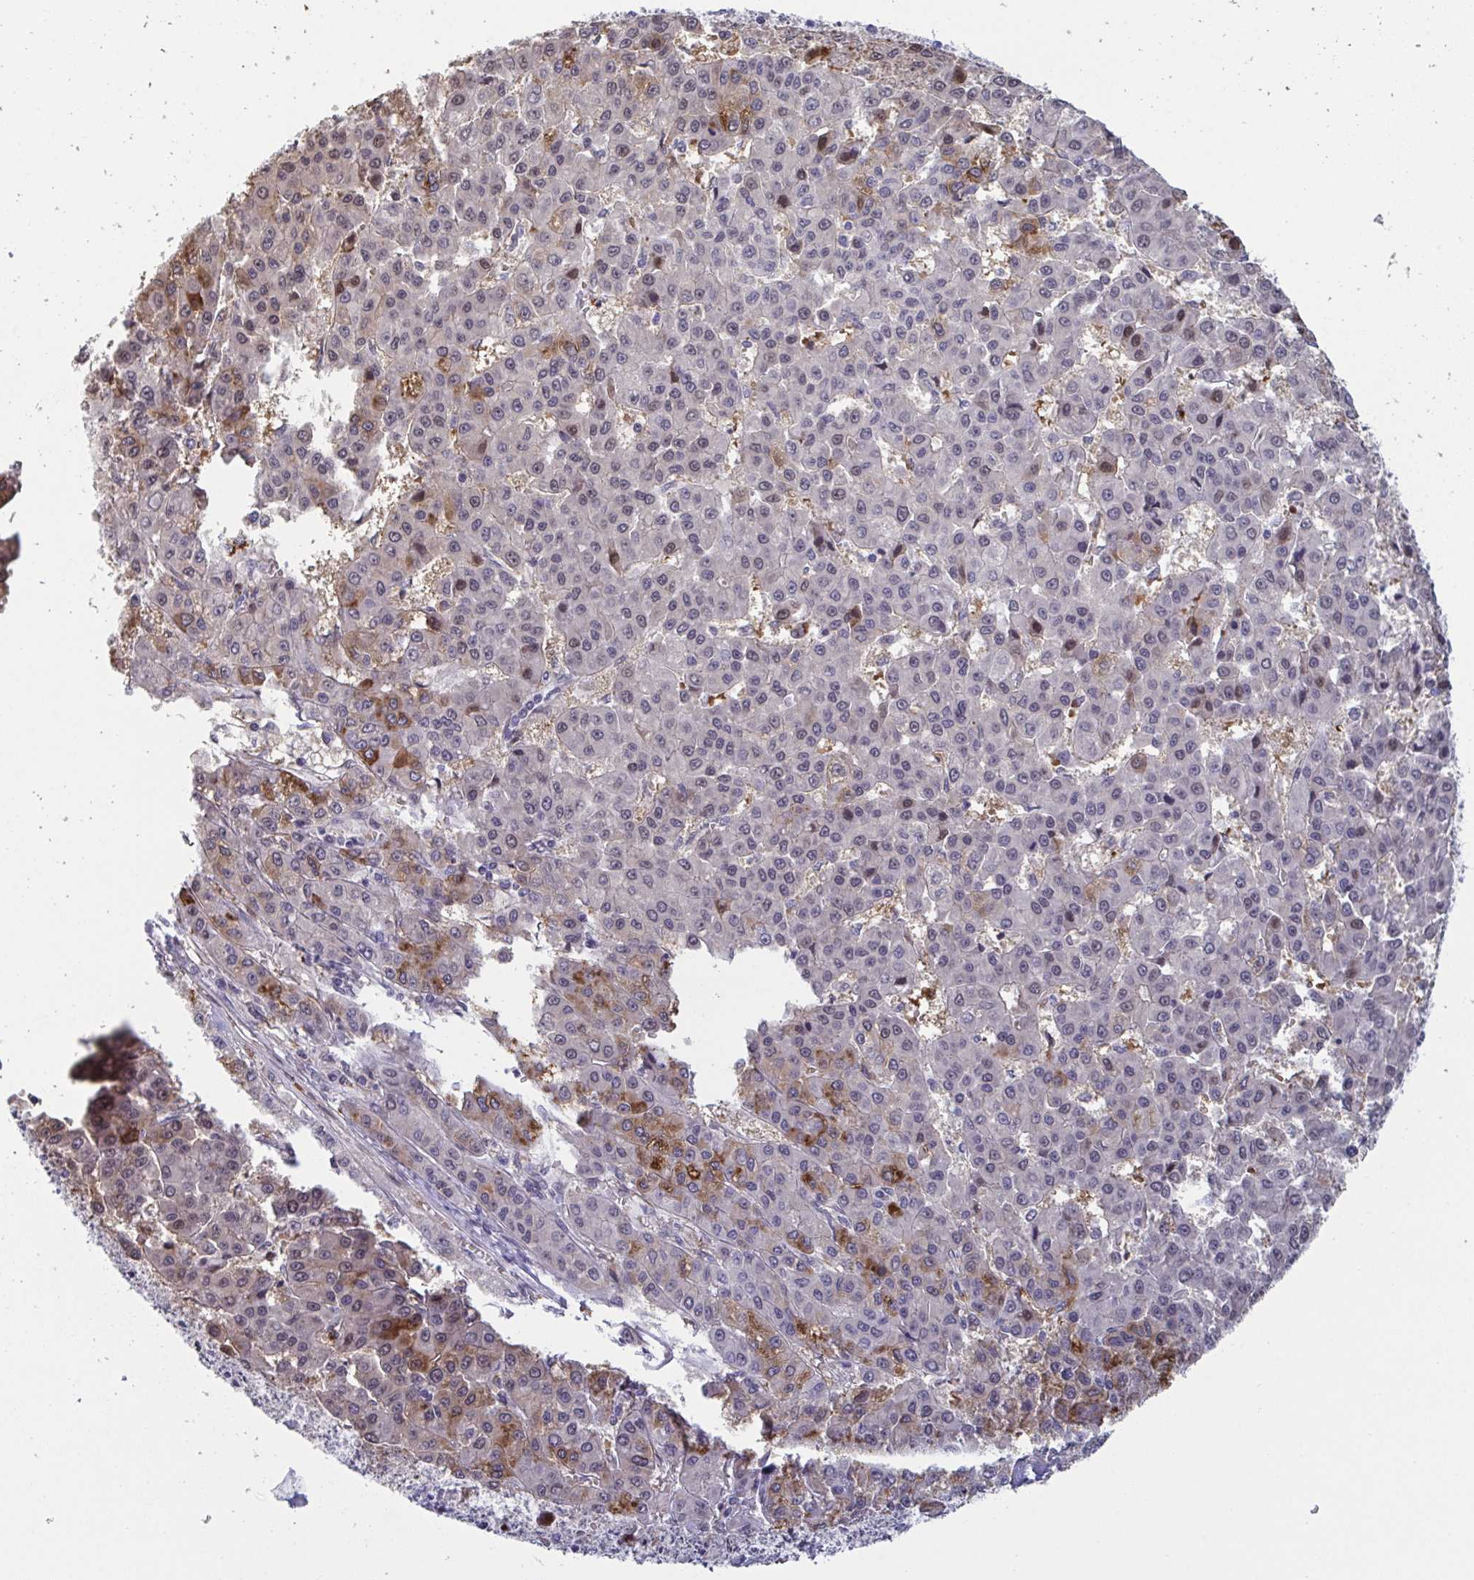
{"staining": {"intensity": "moderate", "quantity": "<25%", "location": "cytoplasmic/membranous"}, "tissue": "liver cancer", "cell_type": "Tumor cells", "image_type": "cancer", "snomed": [{"axis": "morphology", "description": "Carcinoma, Hepatocellular, NOS"}, {"axis": "topography", "description": "Liver"}], "caption": "Liver cancer (hepatocellular carcinoma) stained for a protein (brown) reveals moderate cytoplasmic/membranous positive expression in approximately <25% of tumor cells.", "gene": "PELI2", "patient": {"sex": "male", "age": 70}}